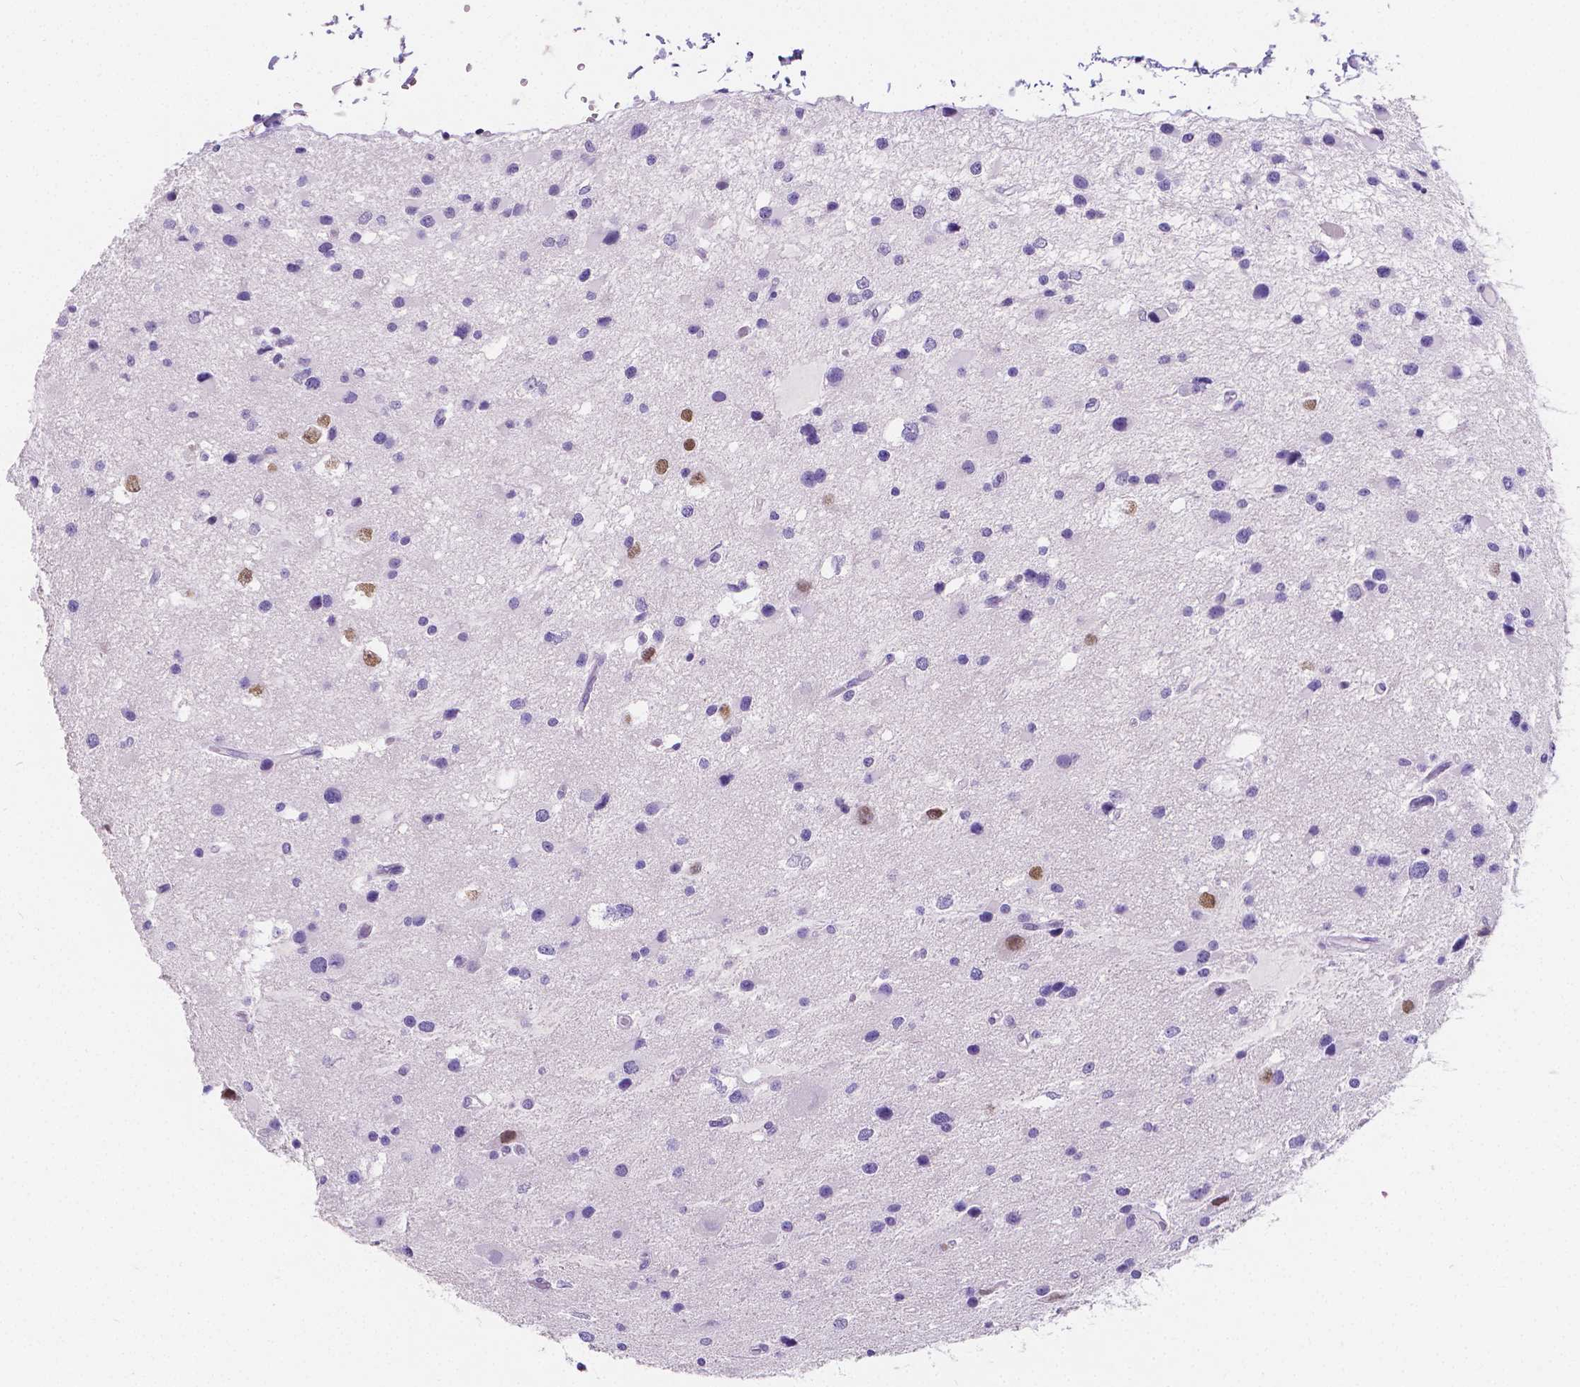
{"staining": {"intensity": "negative", "quantity": "none", "location": "none"}, "tissue": "glioma", "cell_type": "Tumor cells", "image_type": "cancer", "snomed": [{"axis": "morphology", "description": "Glioma, malignant, Low grade"}, {"axis": "topography", "description": "Brain"}], "caption": "A micrograph of human glioma is negative for staining in tumor cells. (IHC, brightfield microscopy, high magnification).", "gene": "SATB2", "patient": {"sex": "female", "age": 32}}